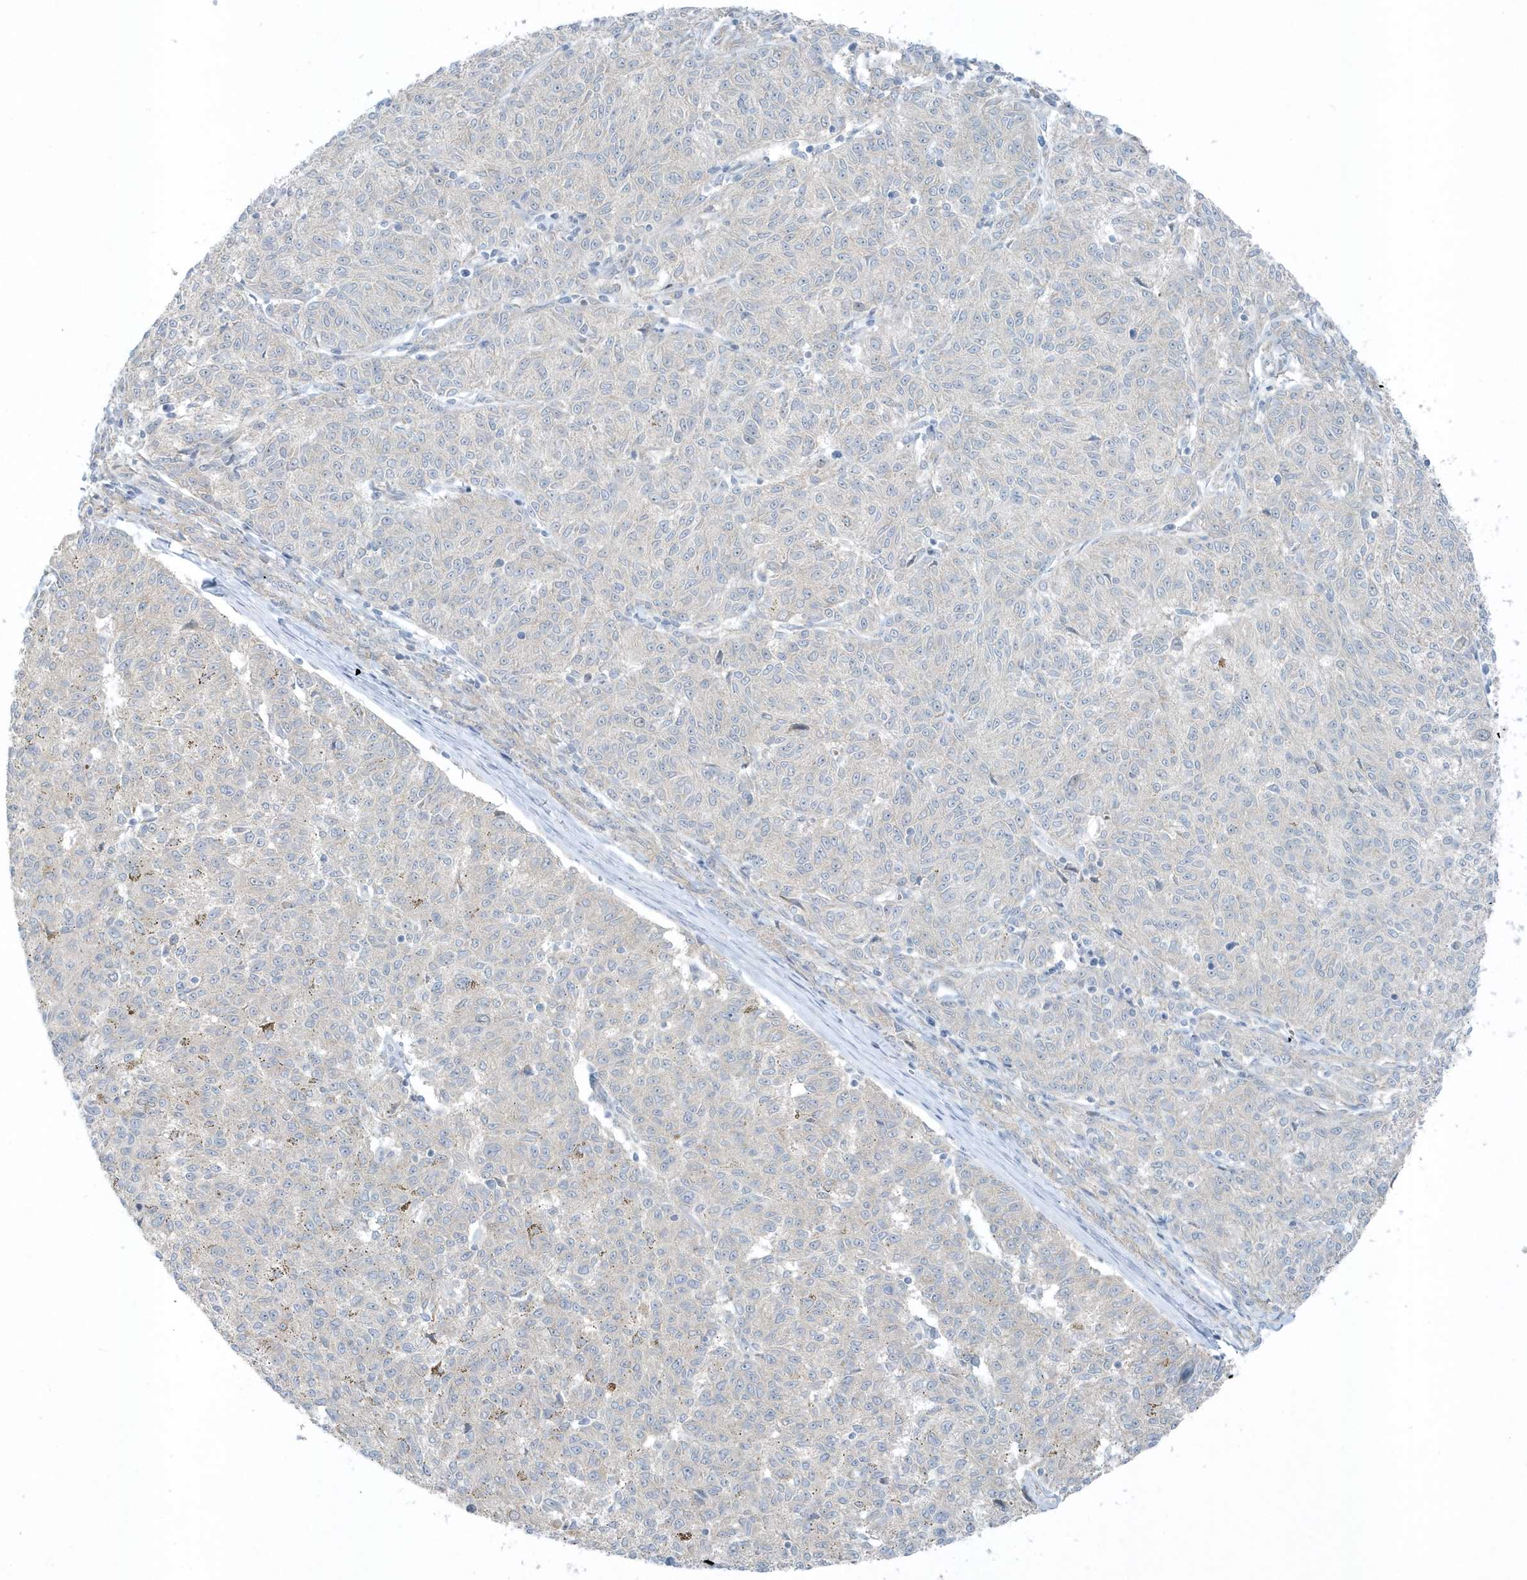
{"staining": {"intensity": "negative", "quantity": "none", "location": "none"}, "tissue": "melanoma", "cell_type": "Tumor cells", "image_type": "cancer", "snomed": [{"axis": "morphology", "description": "Malignant melanoma, NOS"}, {"axis": "topography", "description": "Skin"}], "caption": "There is no significant positivity in tumor cells of melanoma. (Brightfield microscopy of DAB immunohistochemistry at high magnification).", "gene": "SCN3A", "patient": {"sex": "female", "age": 72}}